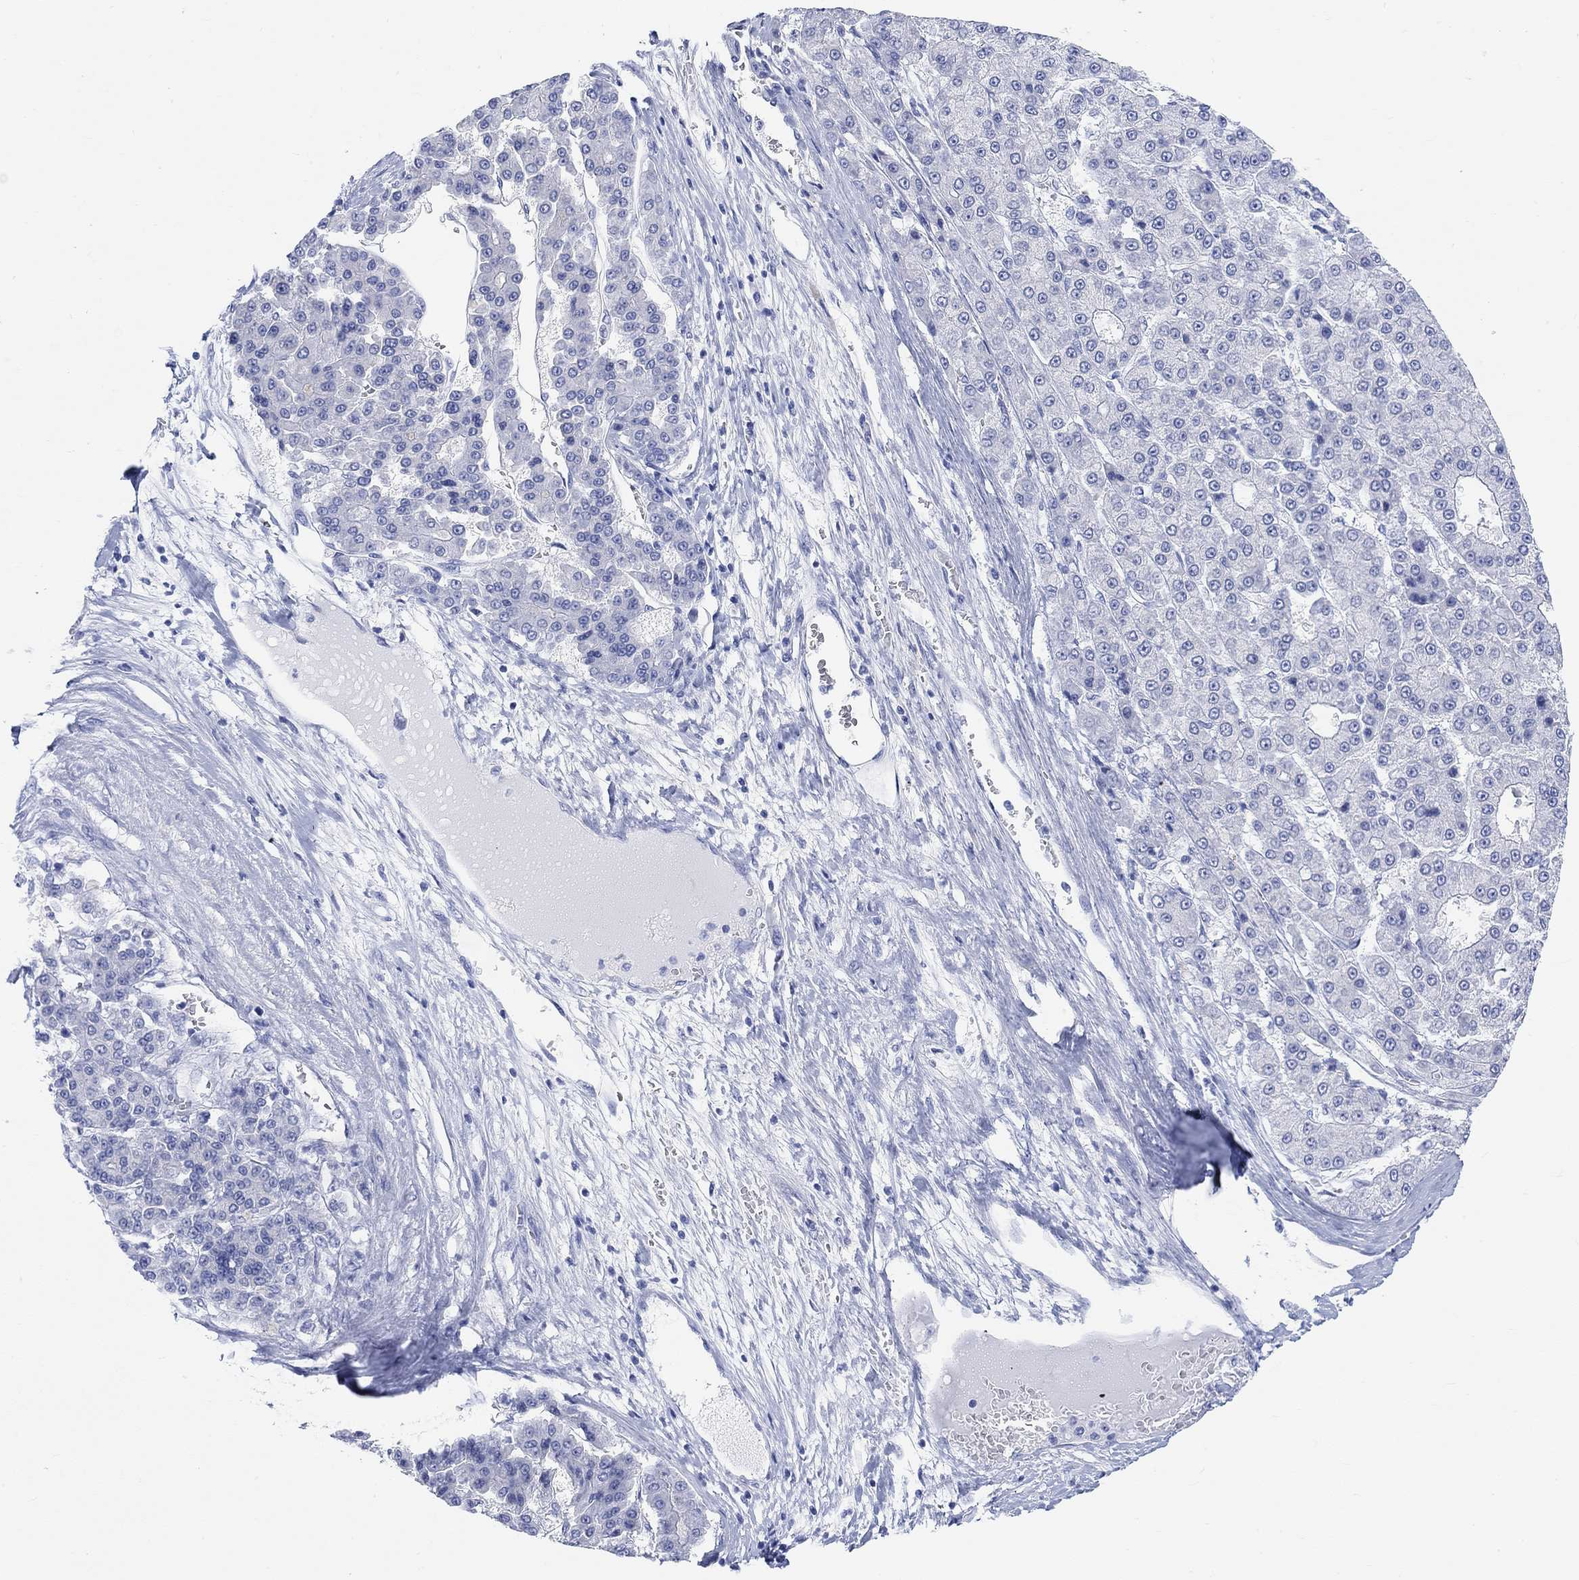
{"staining": {"intensity": "negative", "quantity": "none", "location": "none"}, "tissue": "liver cancer", "cell_type": "Tumor cells", "image_type": "cancer", "snomed": [{"axis": "morphology", "description": "Carcinoma, Hepatocellular, NOS"}, {"axis": "topography", "description": "Liver"}], "caption": "Protein analysis of hepatocellular carcinoma (liver) shows no significant positivity in tumor cells. Nuclei are stained in blue.", "gene": "XIRP2", "patient": {"sex": "male", "age": 70}}